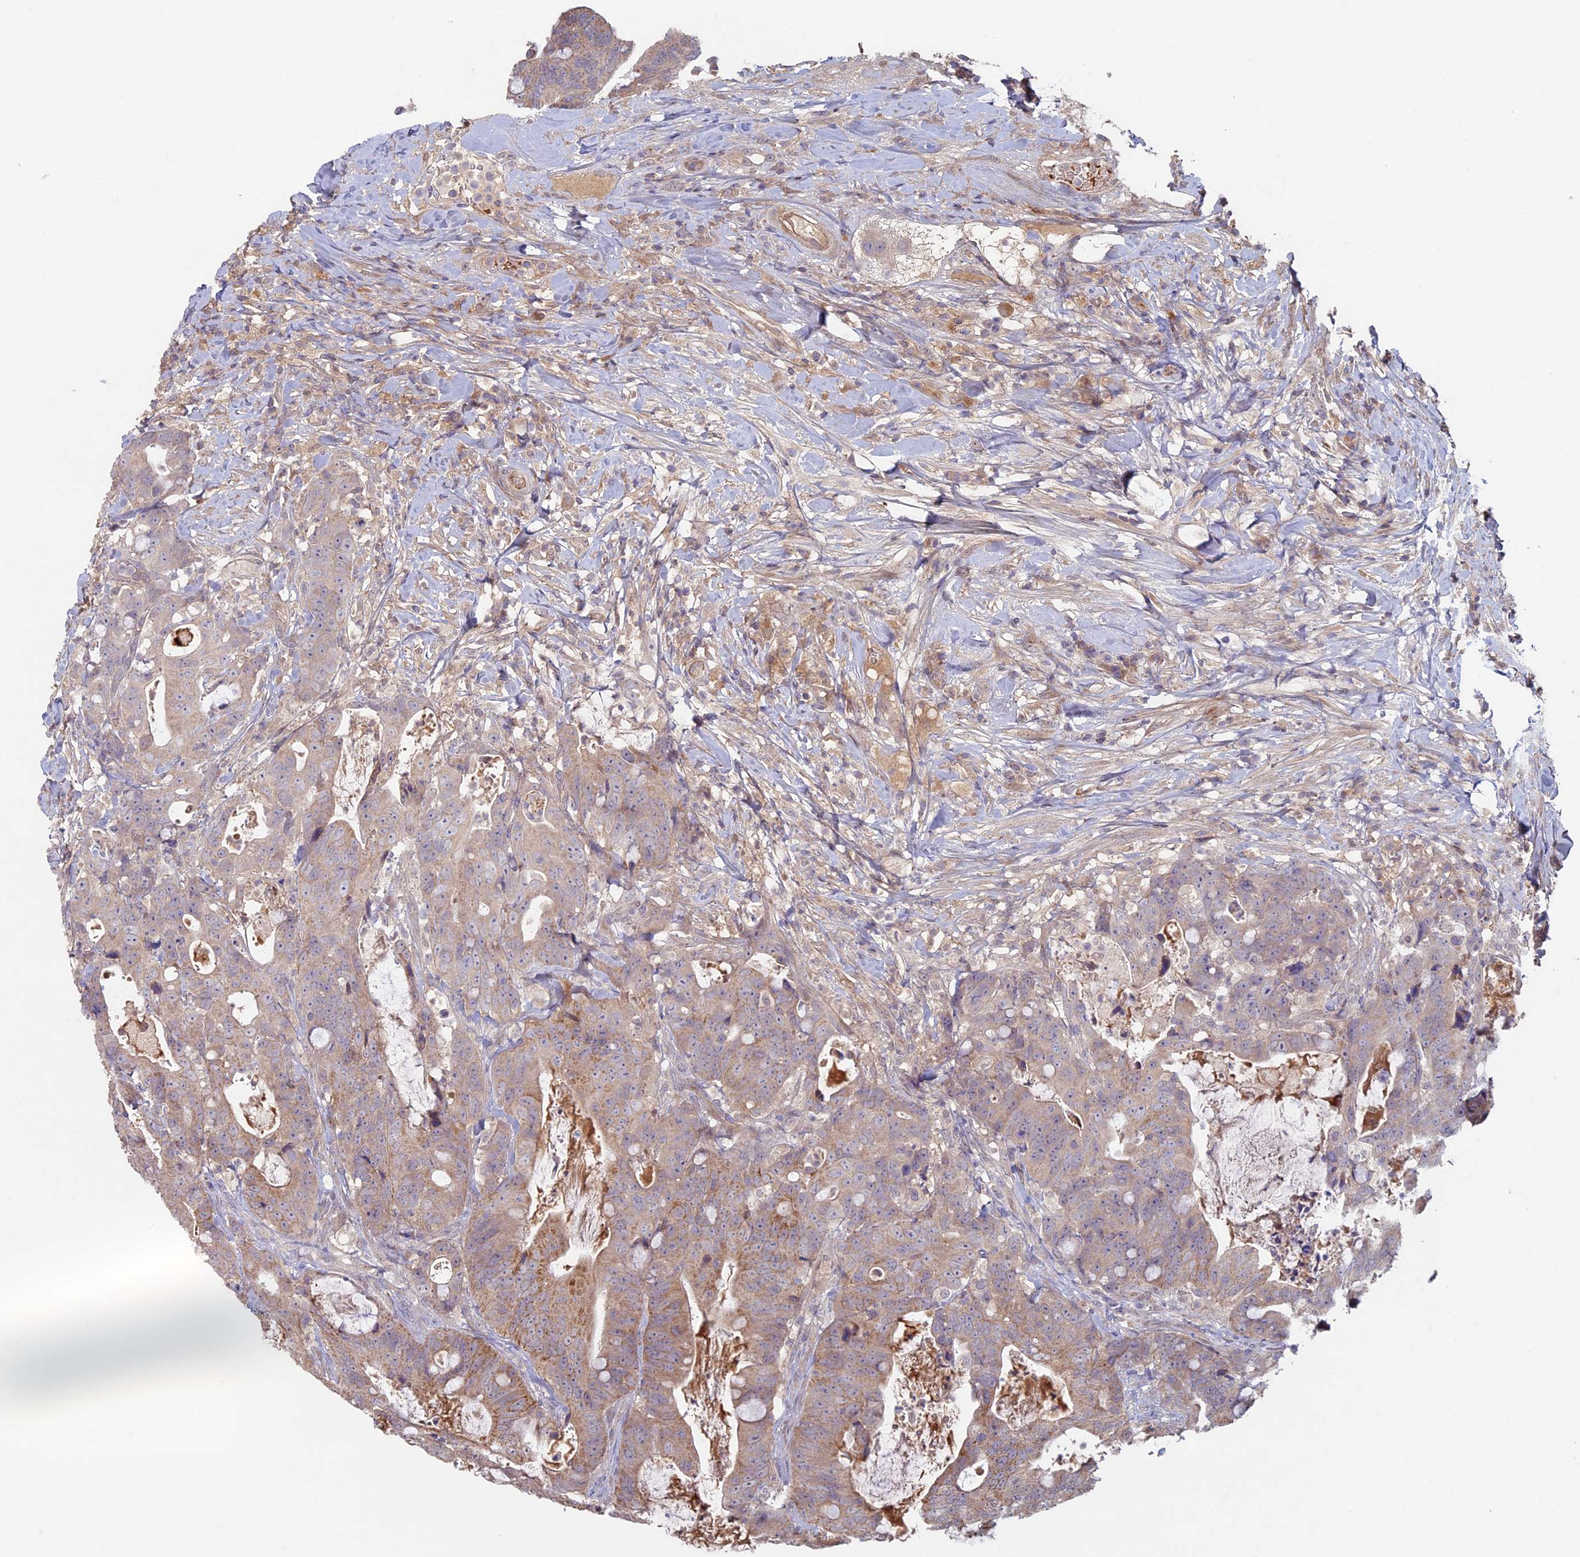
{"staining": {"intensity": "moderate", "quantity": "25%-75%", "location": "cytoplasmic/membranous"}, "tissue": "colorectal cancer", "cell_type": "Tumor cells", "image_type": "cancer", "snomed": [{"axis": "morphology", "description": "Adenocarcinoma, NOS"}, {"axis": "topography", "description": "Colon"}], "caption": "Protein staining demonstrates moderate cytoplasmic/membranous positivity in approximately 25%-75% of tumor cells in colorectal cancer. (Brightfield microscopy of DAB IHC at high magnification).", "gene": "RCCD1", "patient": {"sex": "female", "age": 82}}